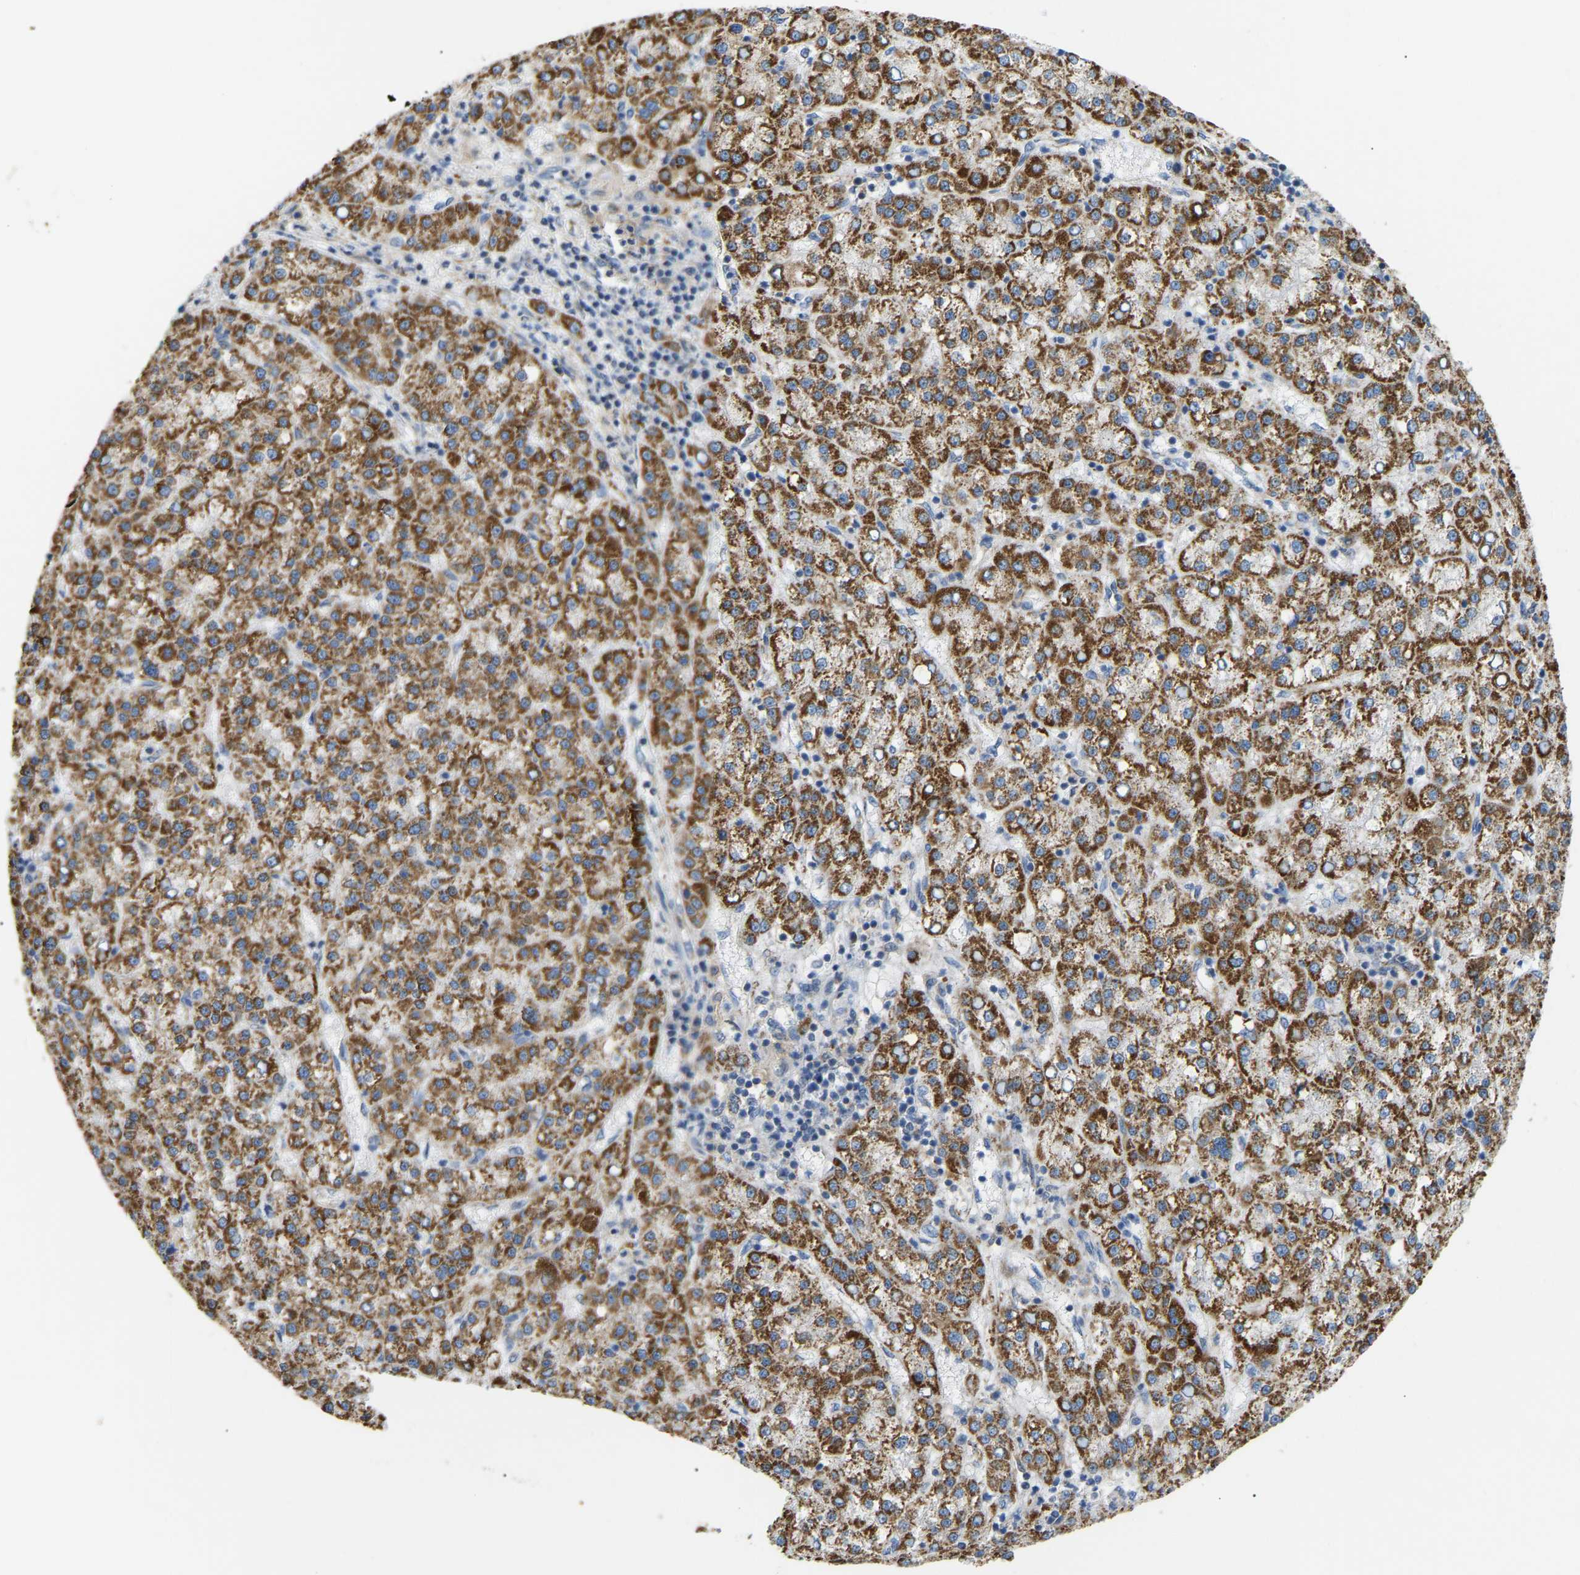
{"staining": {"intensity": "strong", "quantity": ">75%", "location": "cytoplasmic/membranous"}, "tissue": "liver cancer", "cell_type": "Tumor cells", "image_type": "cancer", "snomed": [{"axis": "morphology", "description": "Carcinoma, Hepatocellular, NOS"}, {"axis": "topography", "description": "Liver"}], "caption": "Brown immunohistochemical staining in human hepatocellular carcinoma (liver) reveals strong cytoplasmic/membranous expression in approximately >75% of tumor cells.", "gene": "HIBADH", "patient": {"sex": "female", "age": 58}}